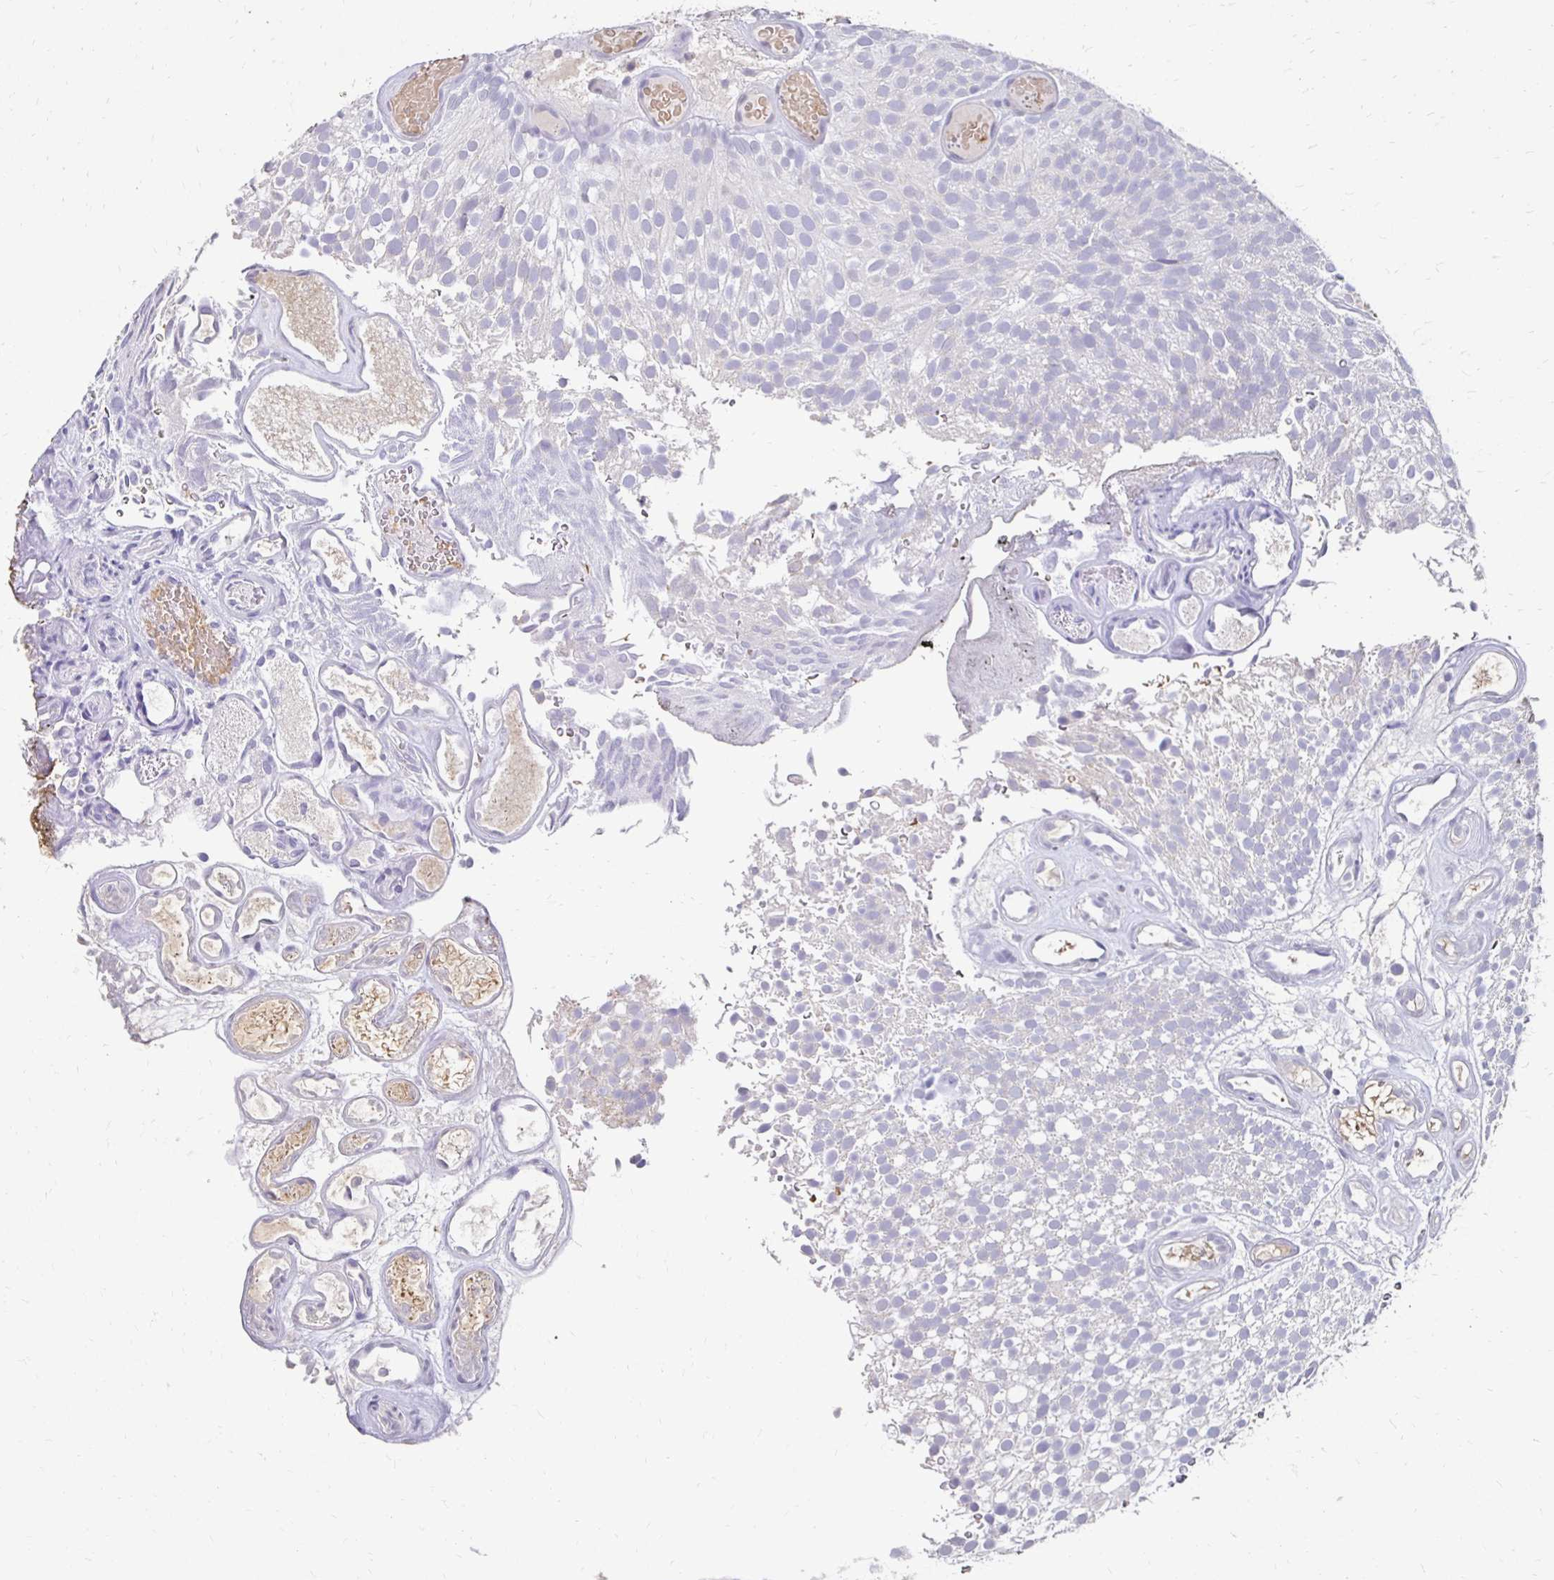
{"staining": {"intensity": "negative", "quantity": "none", "location": "none"}, "tissue": "urothelial cancer", "cell_type": "Tumor cells", "image_type": "cancer", "snomed": [{"axis": "morphology", "description": "Urothelial carcinoma, Low grade"}, {"axis": "topography", "description": "Urinary bladder"}], "caption": "Immunohistochemistry (IHC) image of urothelial cancer stained for a protein (brown), which displays no expression in tumor cells.", "gene": "GK2", "patient": {"sex": "male", "age": 78}}